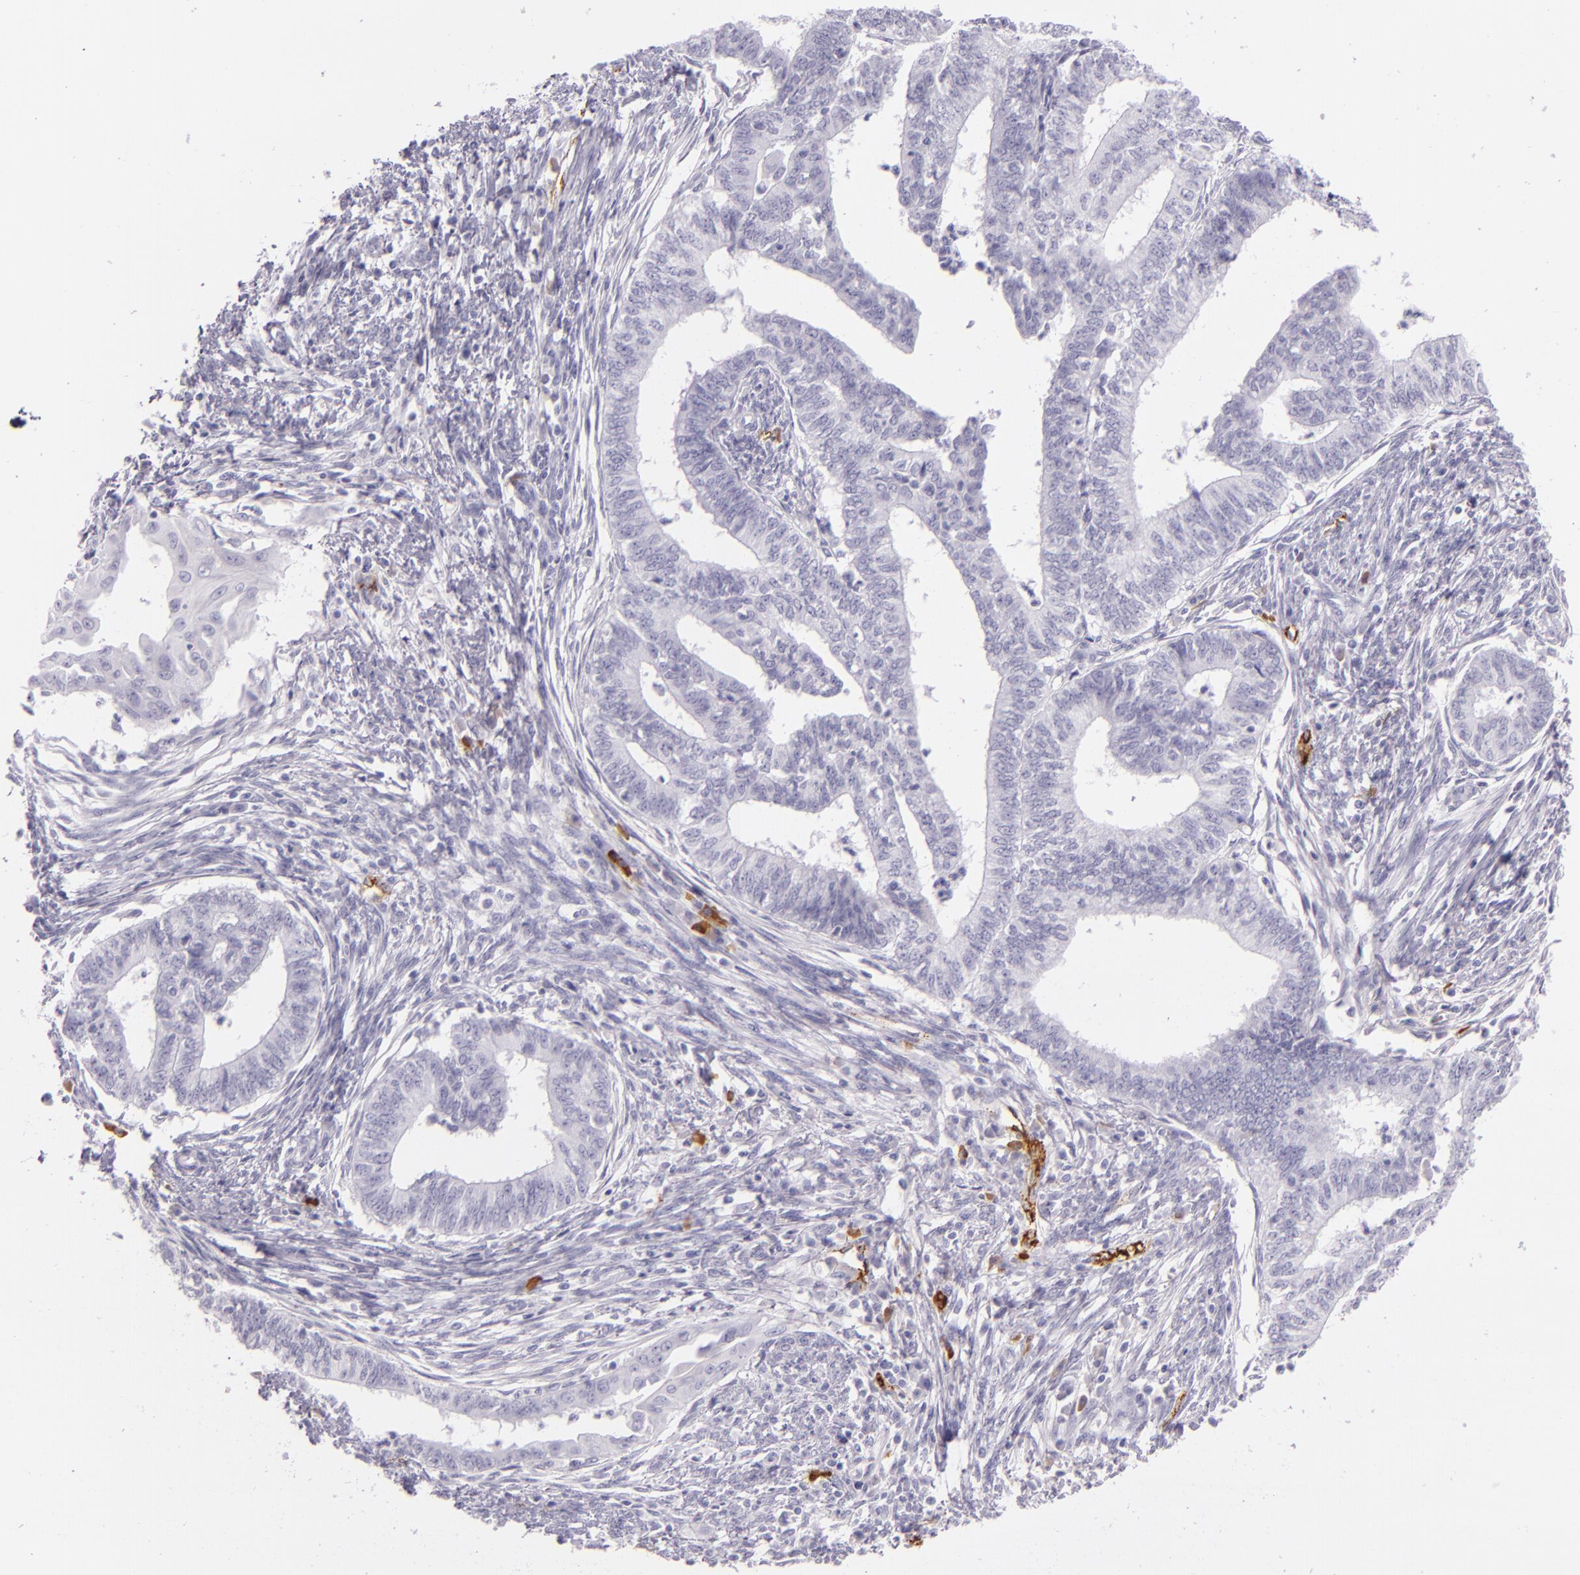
{"staining": {"intensity": "negative", "quantity": "none", "location": "none"}, "tissue": "endometrial cancer", "cell_type": "Tumor cells", "image_type": "cancer", "snomed": [{"axis": "morphology", "description": "Adenocarcinoma, NOS"}, {"axis": "topography", "description": "Endometrium"}], "caption": "Tumor cells show no significant staining in endometrial cancer (adenocarcinoma).", "gene": "SELP", "patient": {"sex": "female", "age": 66}}